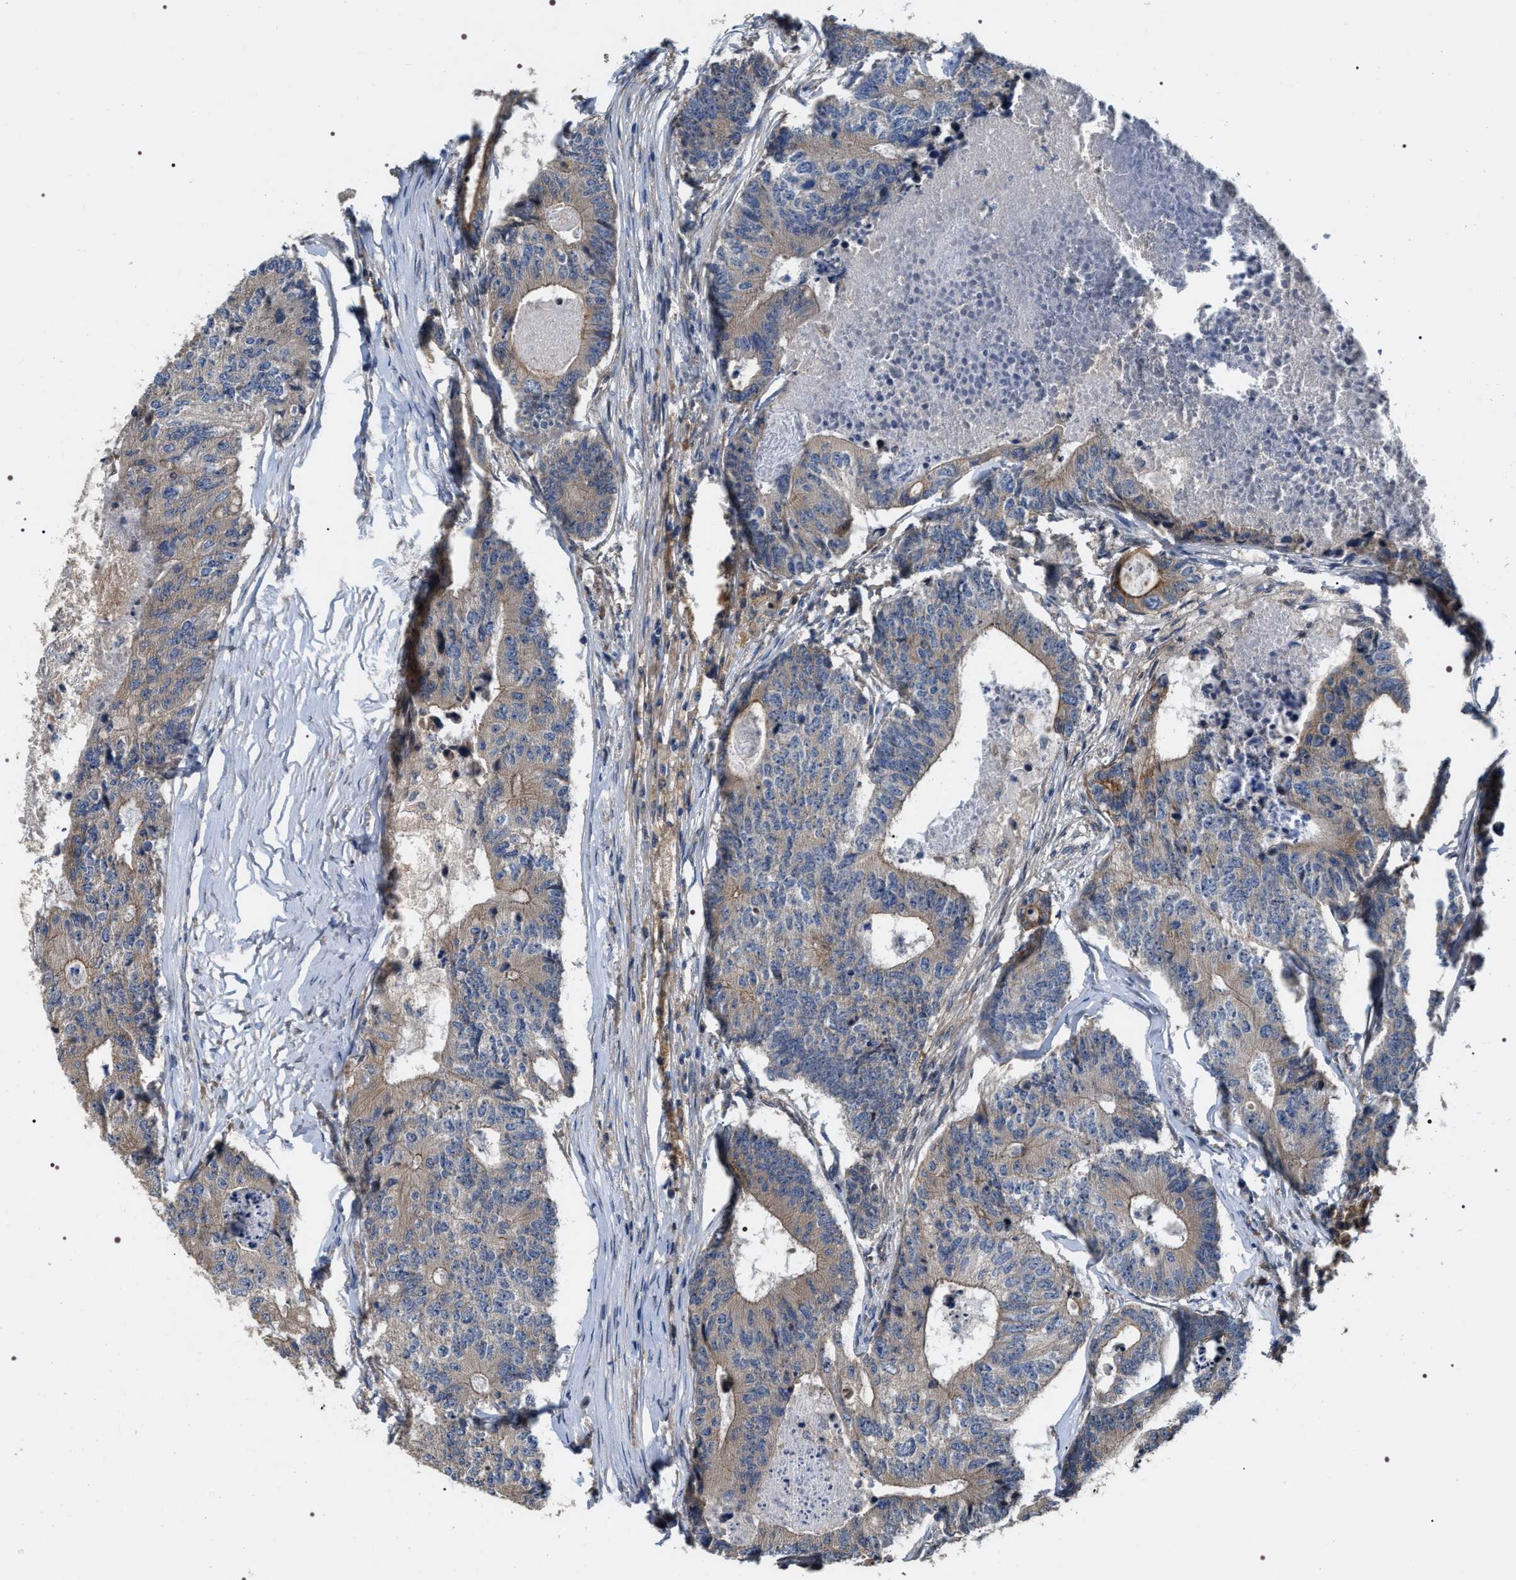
{"staining": {"intensity": "weak", "quantity": "<25%", "location": "cytoplasmic/membranous"}, "tissue": "colorectal cancer", "cell_type": "Tumor cells", "image_type": "cancer", "snomed": [{"axis": "morphology", "description": "Adenocarcinoma, NOS"}, {"axis": "topography", "description": "Colon"}], "caption": "Tumor cells show no significant staining in colorectal adenocarcinoma.", "gene": "IFT81", "patient": {"sex": "female", "age": 67}}